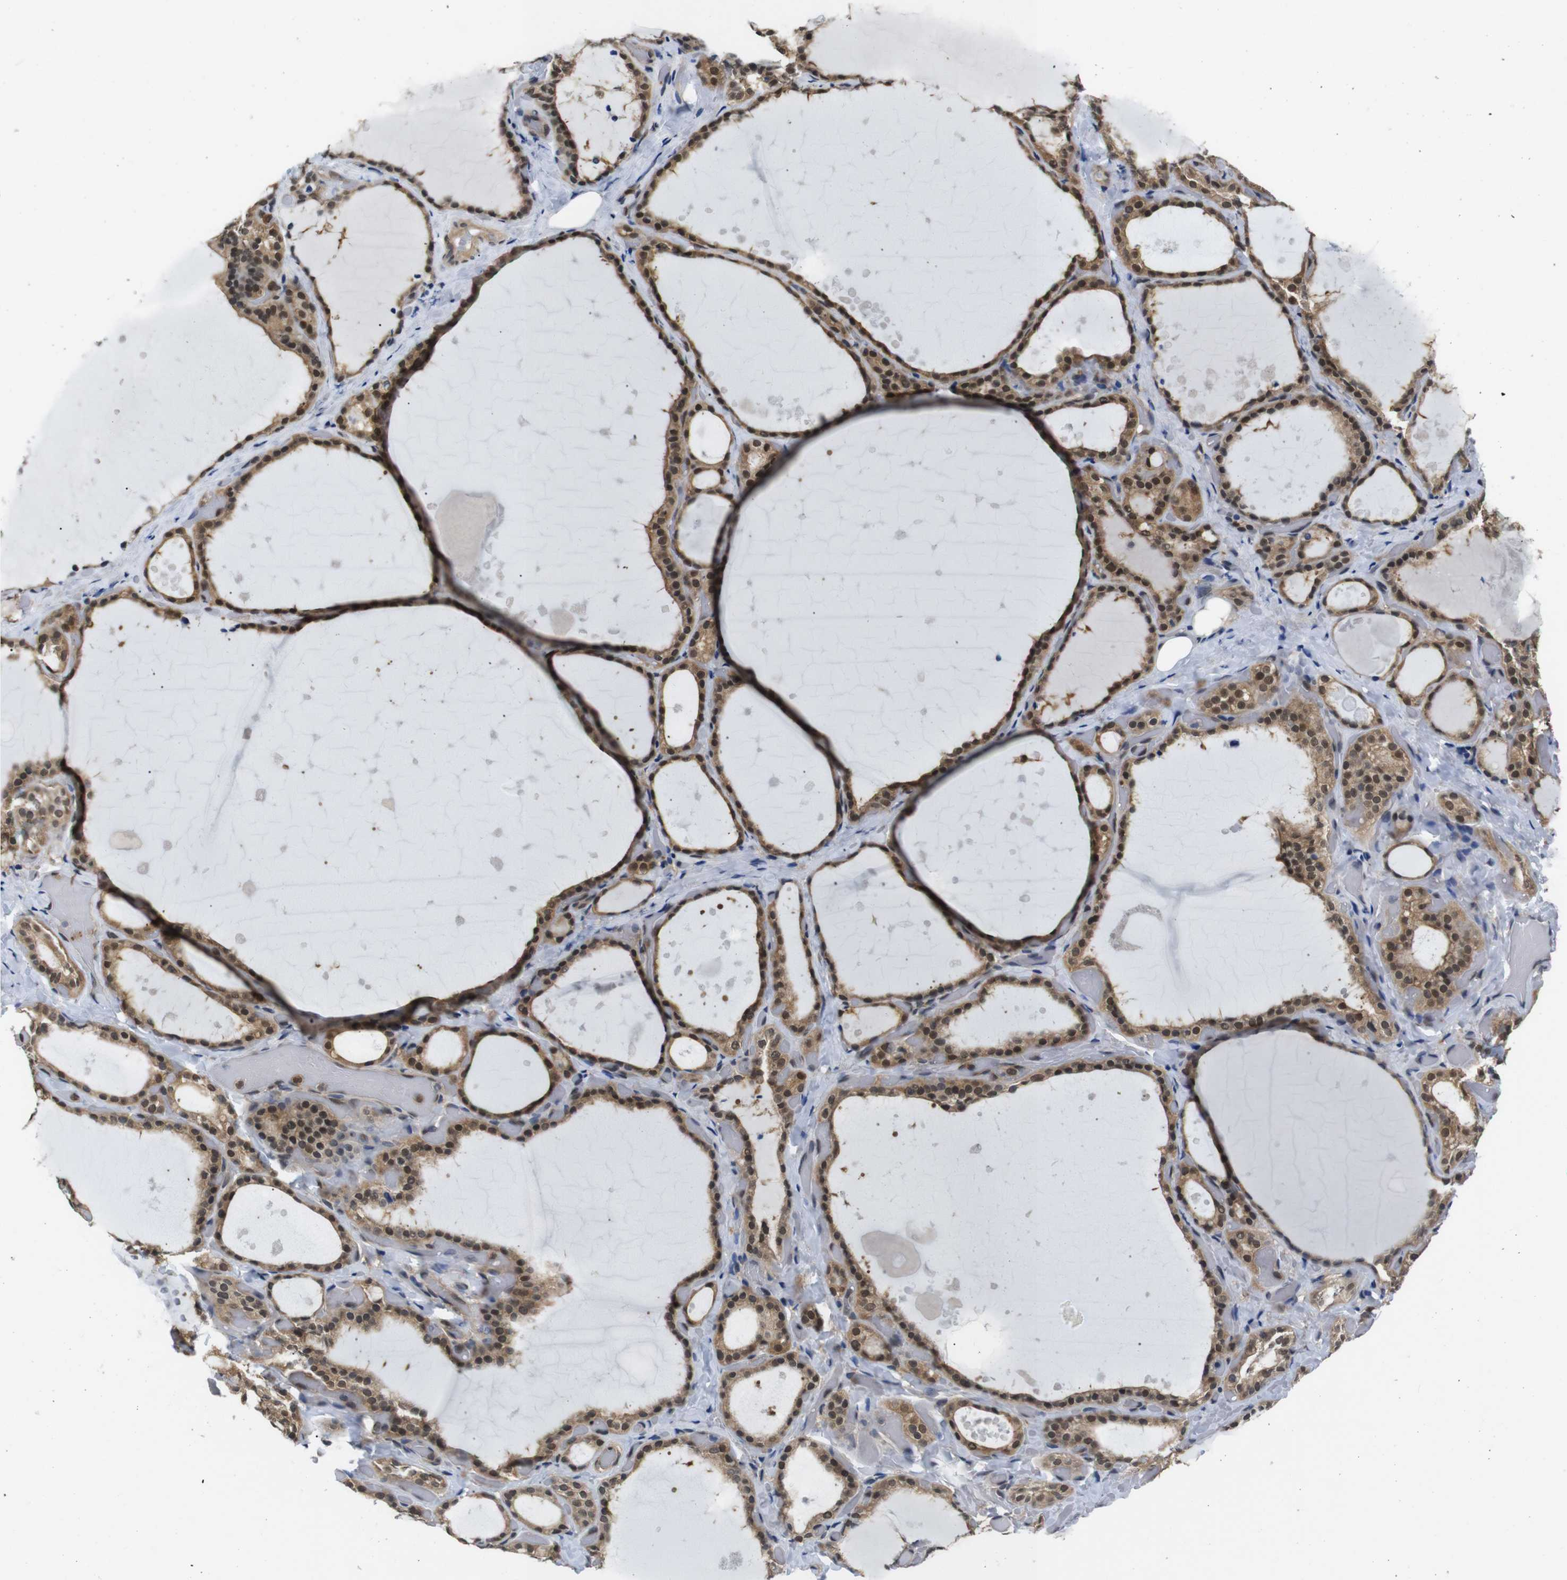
{"staining": {"intensity": "moderate", "quantity": ">75%", "location": "cytoplasmic/membranous,nuclear"}, "tissue": "thyroid gland", "cell_type": "Glandular cells", "image_type": "normal", "snomed": [{"axis": "morphology", "description": "Normal tissue, NOS"}, {"axis": "topography", "description": "Thyroid gland"}], "caption": "Human thyroid gland stained for a protein (brown) exhibits moderate cytoplasmic/membranous,nuclear positive expression in about >75% of glandular cells.", "gene": "UBXN1", "patient": {"sex": "female", "age": 44}}